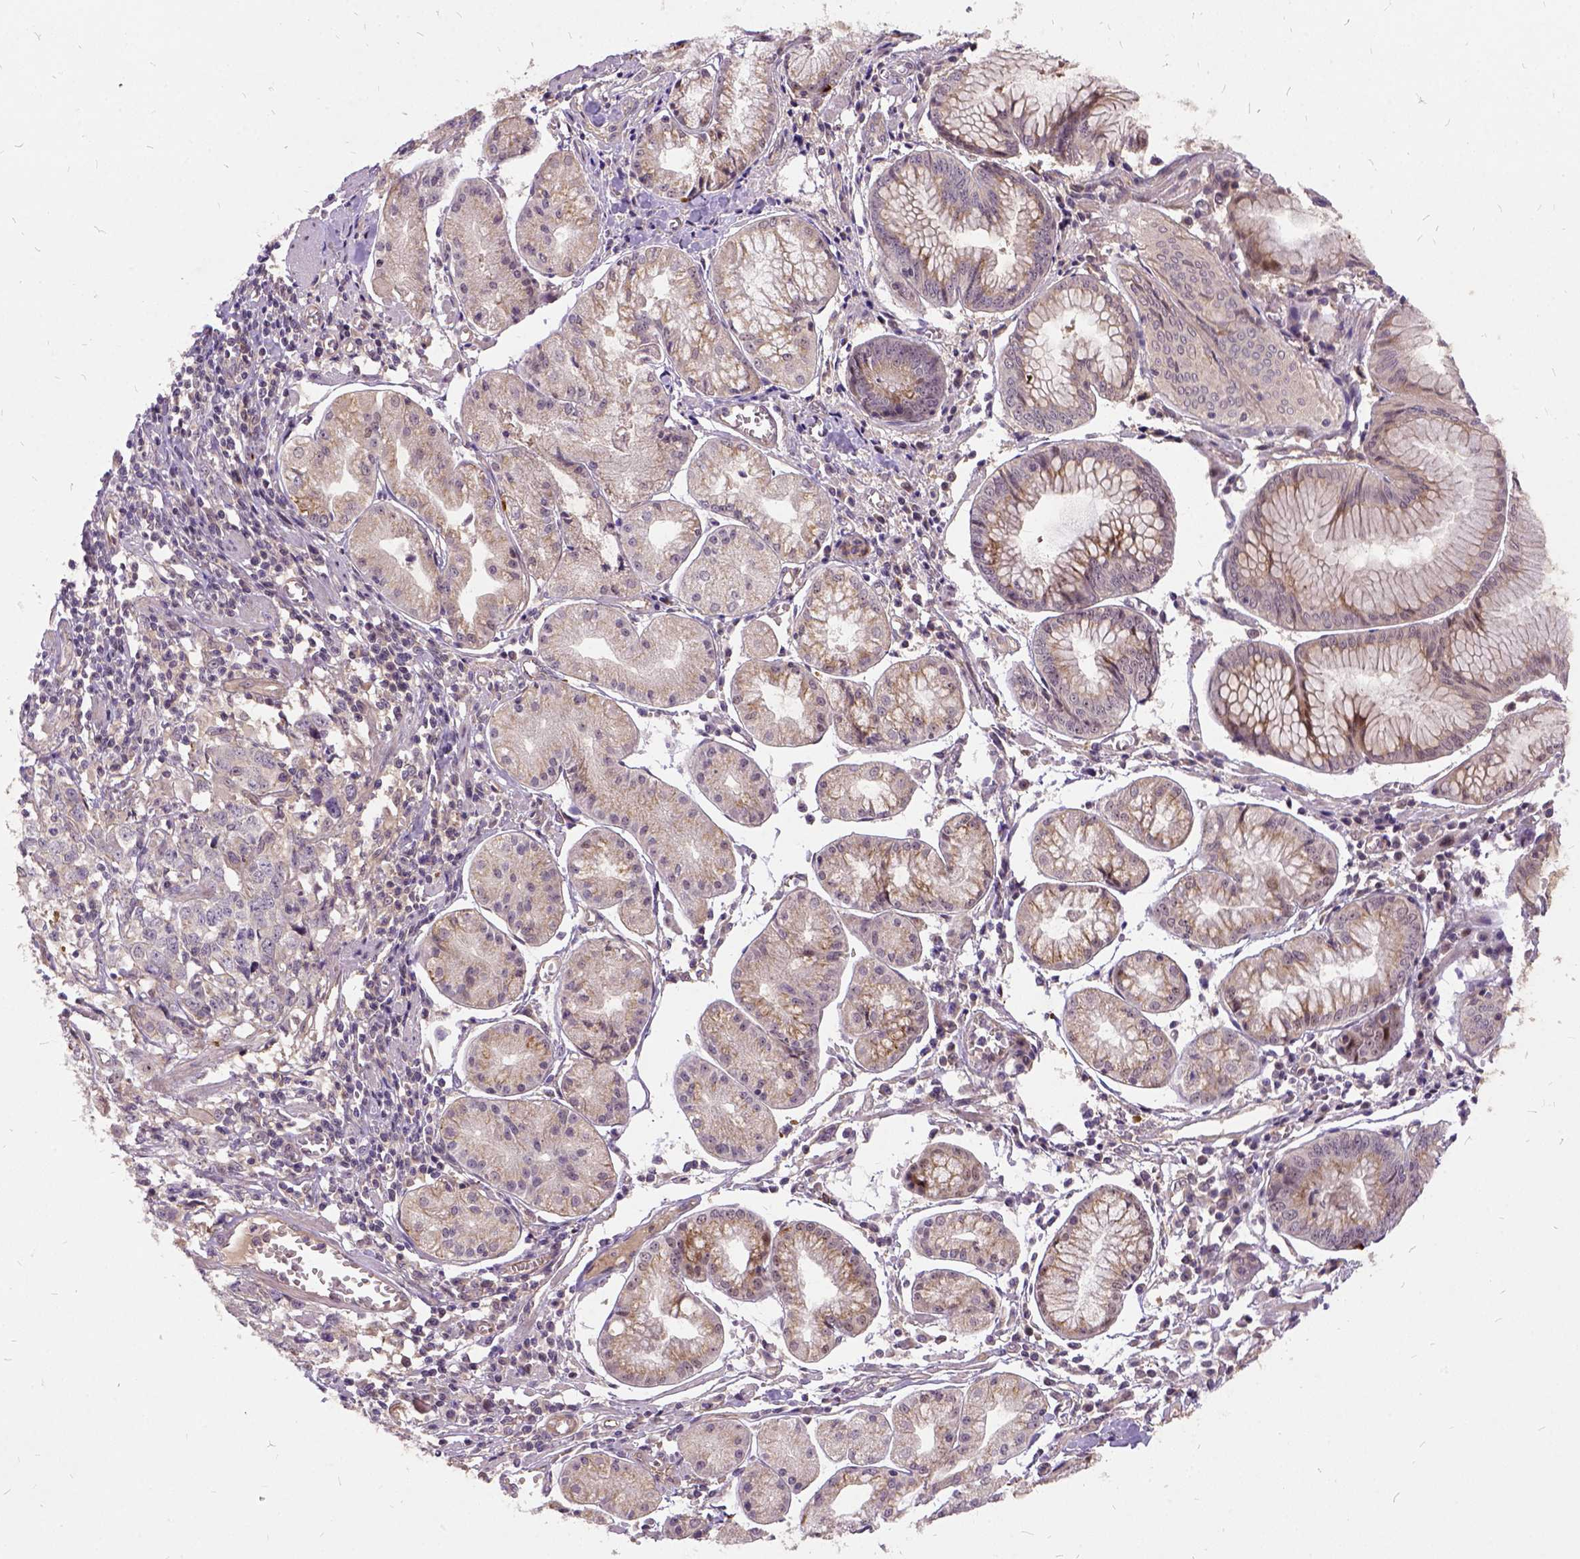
{"staining": {"intensity": "weak", "quantity": ">75%", "location": "cytoplasmic/membranous"}, "tissue": "stomach cancer", "cell_type": "Tumor cells", "image_type": "cancer", "snomed": [{"axis": "morphology", "description": "Adenocarcinoma, NOS"}, {"axis": "topography", "description": "Stomach, upper"}], "caption": "Tumor cells exhibit weak cytoplasmic/membranous positivity in approximately >75% of cells in adenocarcinoma (stomach).", "gene": "ILRUN", "patient": {"sex": "male", "age": 81}}